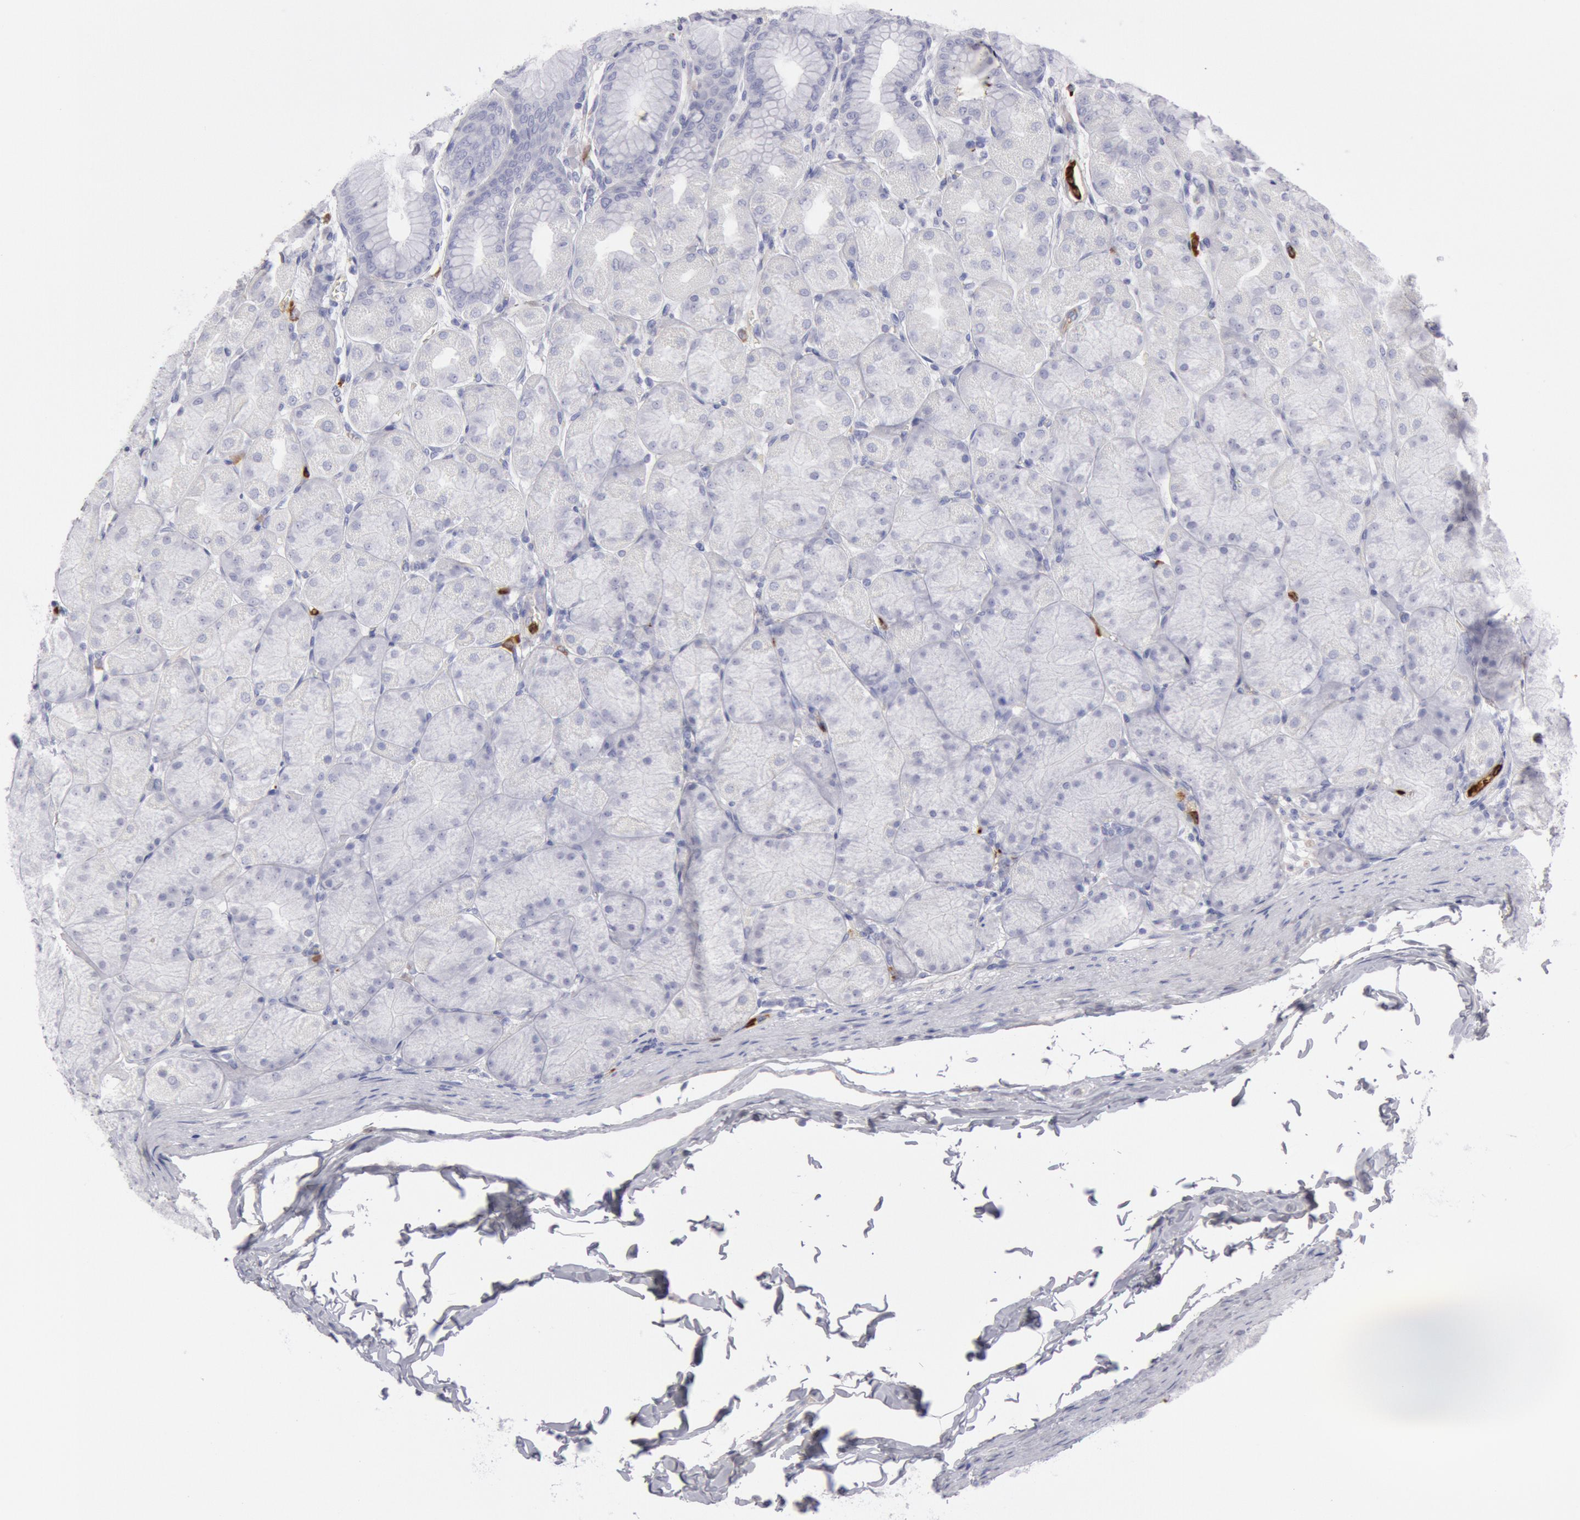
{"staining": {"intensity": "negative", "quantity": "none", "location": "none"}, "tissue": "stomach", "cell_type": "Glandular cells", "image_type": "normal", "snomed": [{"axis": "morphology", "description": "Normal tissue, NOS"}, {"axis": "topography", "description": "Stomach, upper"}], "caption": "Immunohistochemistry (IHC) micrograph of normal stomach stained for a protein (brown), which displays no staining in glandular cells. (DAB (3,3'-diaminobenzidine) IHC with hematoxylin counter stain).", "gene": "FCN1", "patient": {"sex": "female", "age": 56}}